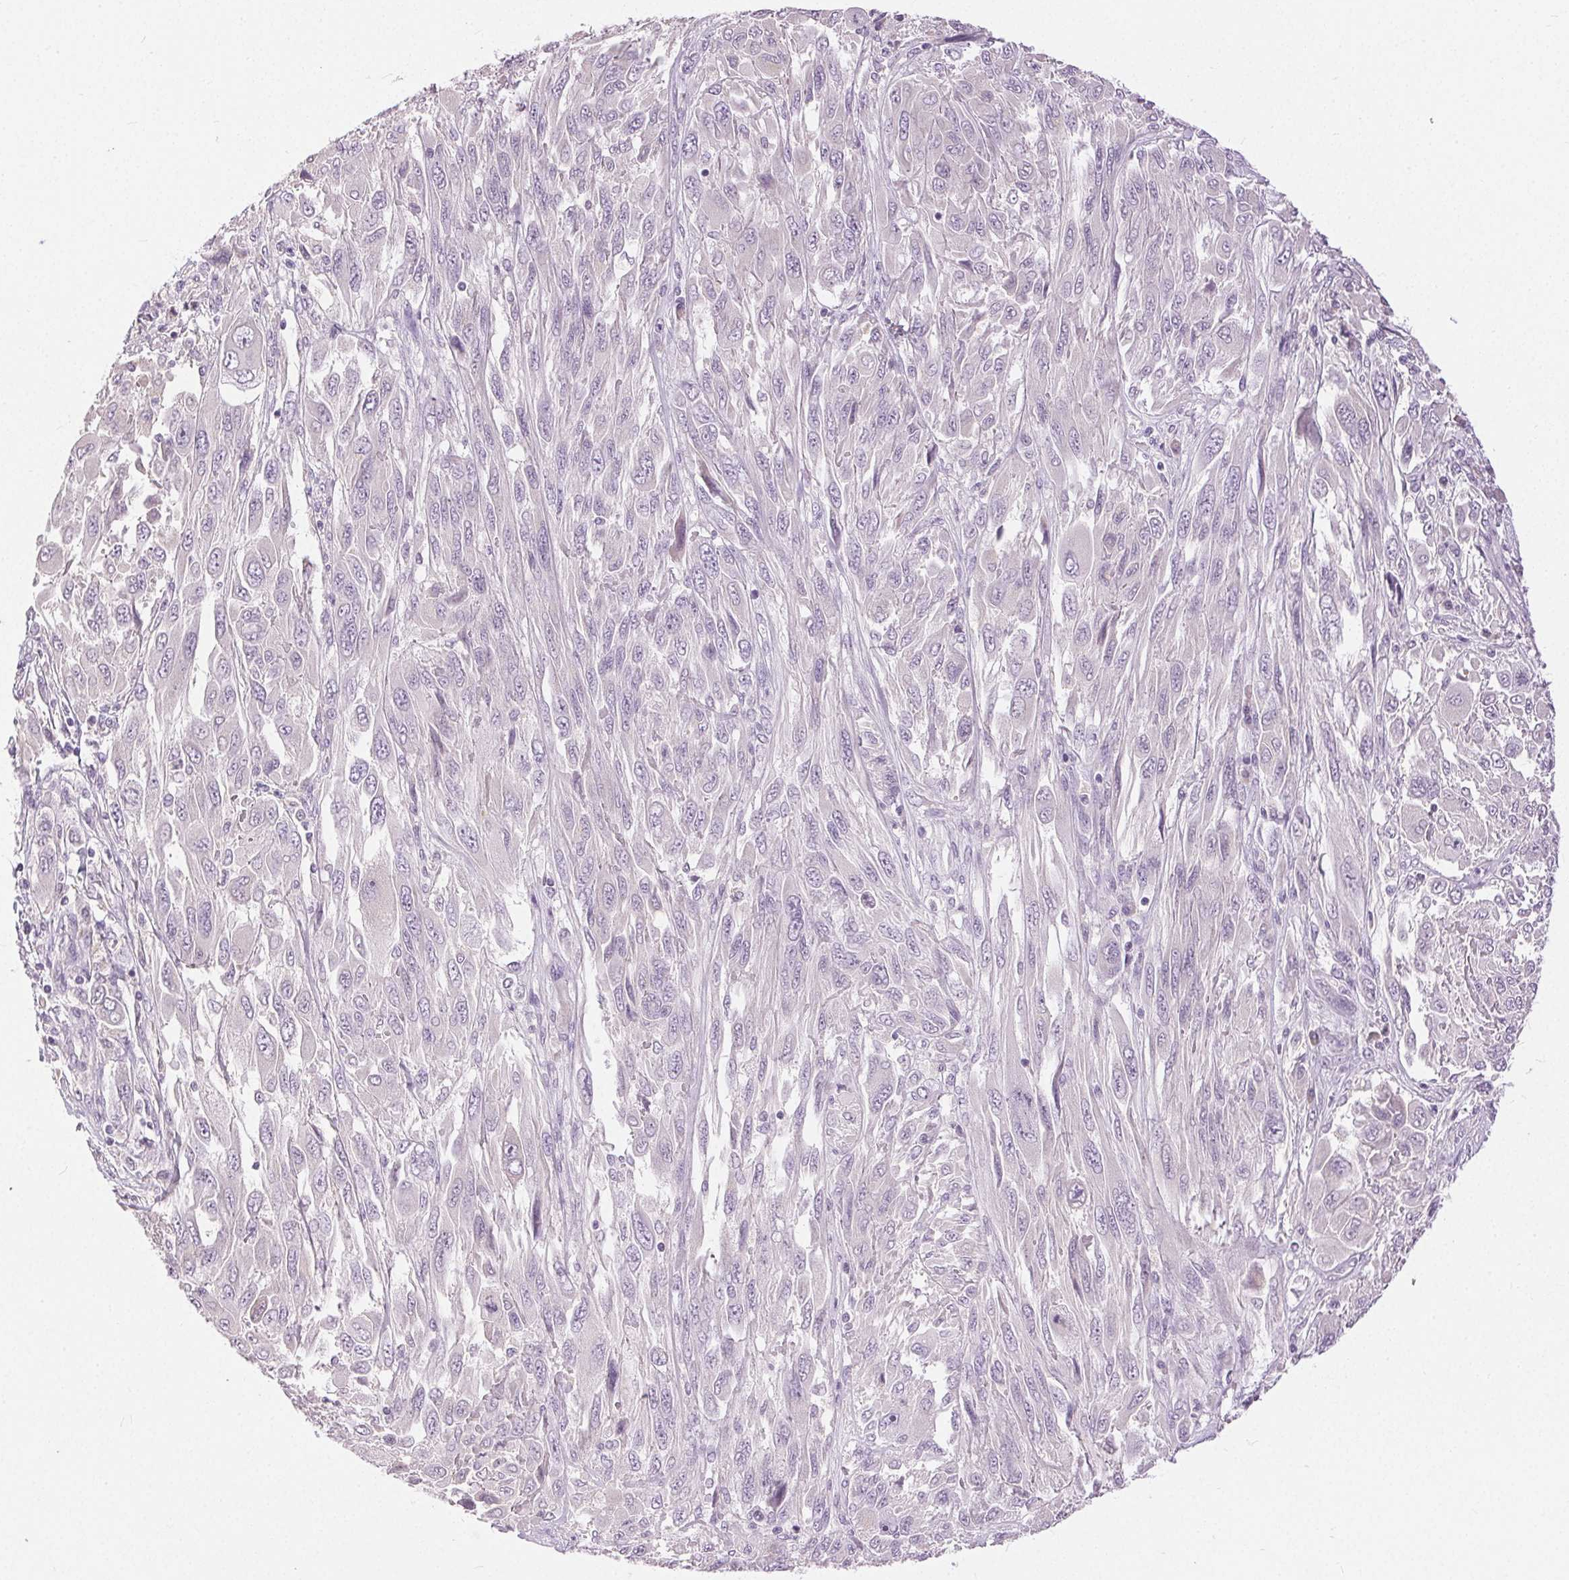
{"staining": {"intensity": "negative", "quantity": "none", "location": "none"}, "tissue": "melanoma", "cell_type": "Tumor cells", "image_type": "cancer", "snomed": [{"axis": "morphology", "description": "Malignant melanoma, NOS"}, {"axis": "topography", "description": "Skin"}], "caption": "DAB immunohistochemical staining of human malignant melanoma reveals no significant expression in tumor cells.", "gene": "DSG3", "patient": {"sex": "female", "age": 91}}